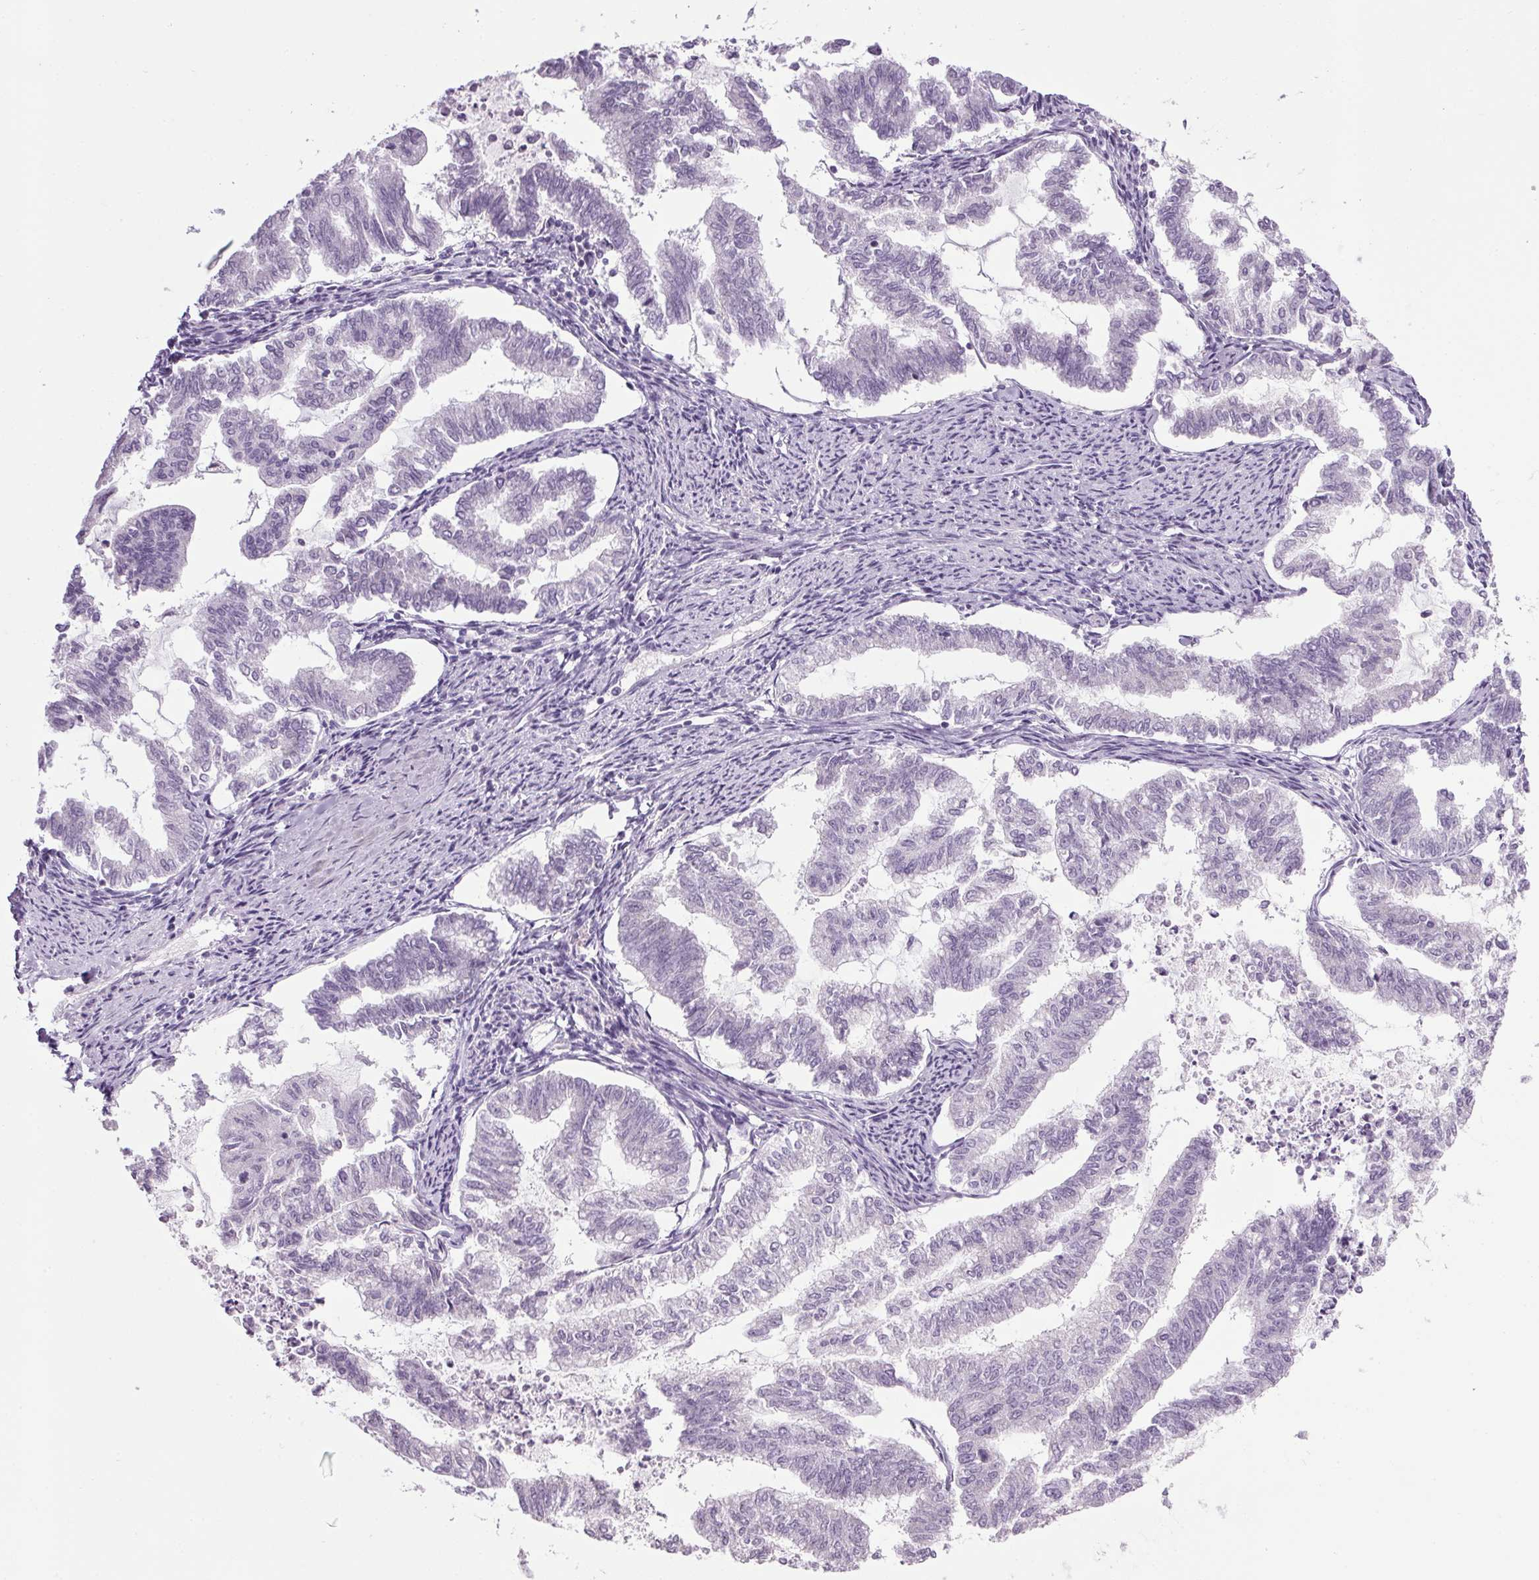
{"staining": {"intensity": "negative", "quantity": "none", "location": "none"}, "tissue": "endometrial cancer", "cell_type": "Tumor cells", "image_type": "cancer", "snomed": [{"axis": "morphology", "description": "Adenocarcinoma, NOS"}, {"axis": "topography", "description": "Endometrium"}], "caption": "High magnification brightfield microscopy of adenocarcinoma (endometrial) stained with DAB (3,3'-diaminobenzidine) (brown) and counterstained with hematoxylin (blue): tumor cells show no significant expression.", "gene": "PPP1R1A", "patient": {"sex": "female", "age": 79}}